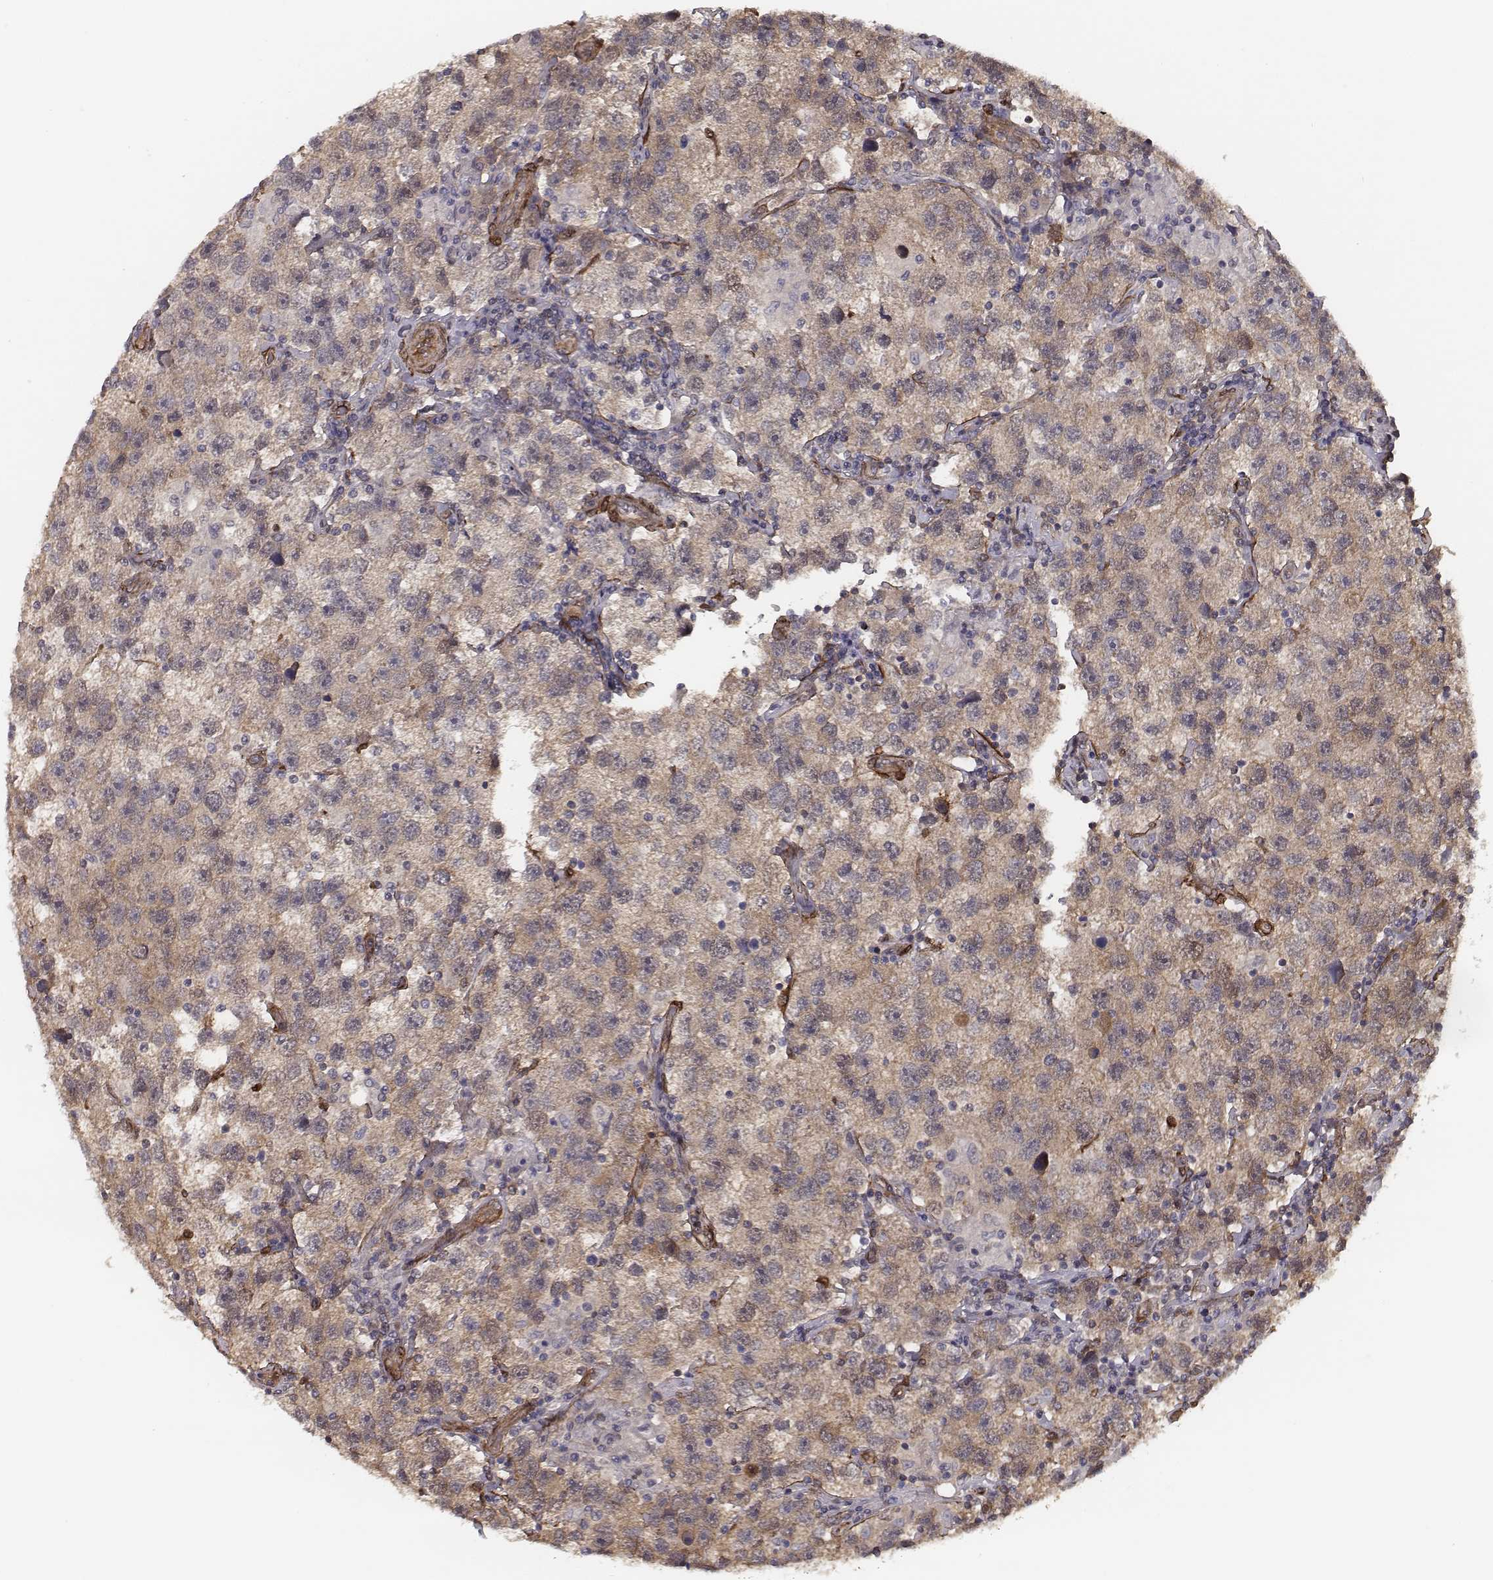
{"staining": {"intensity": "weak", "quantity": ">75%", "location": "cytoplasmic/membranous"}, "tissue": "testis cancer", "cell_type": "Tumor cells", "image_type": "cancer", "snomed": [{"axis": "morphology", "description": "Seminoma, NOS"}, {"axis": "topography", "description": "Testis"}], "caption": "Testis cancer (seminoma) stained with a brown dye demonstrates weak cytoplasmic/membranous positive positivity in about >75% of tumor cells.", "gene": "ISYNA1", "patient": {"sex": "male", "age": 26}}